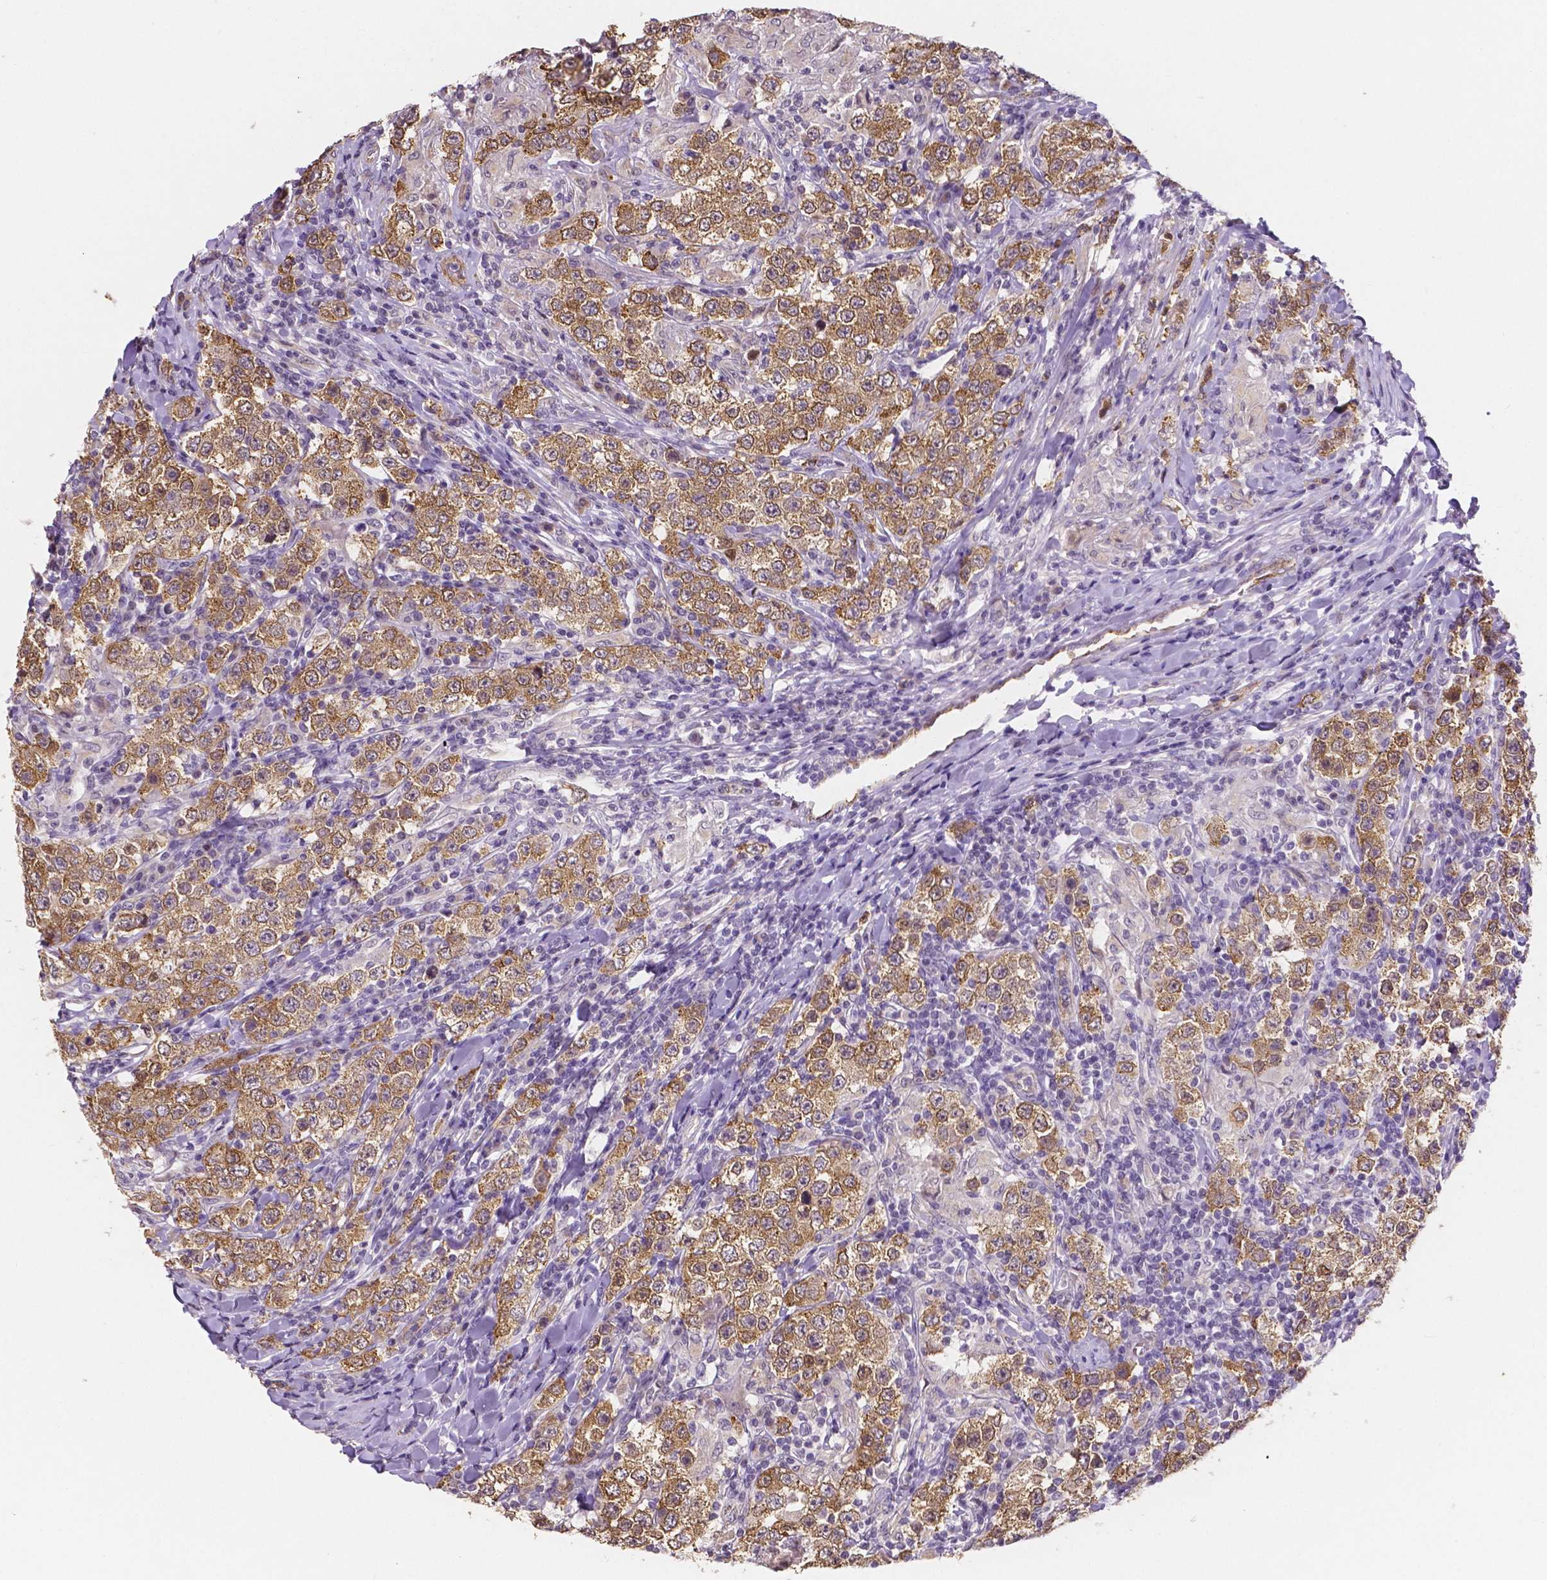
{"staining": {"intensity": "moderate", "quantity": ">75%", "location": "cytoplasmic/membranous"}, "tissue": "testis cancer", "cell_type": "Tumor cells", "image_type": "cancer", "snomed": [{"axis": "morphology", "description": "Seminoma, NOS"}, {"axis": "morphology", "description": "Carcinoma, Embryonal, NOS"}, {"axis": "topography", "description": "Testis"}], "caption": "This is an image of IHC staining of embryonal carcinoma (testis), which shows moderate expression in the cytoplasmic/membranous of tumor cells.", "gene": "ELAVL2", "patient": {"sex": "male", "age": 41}}